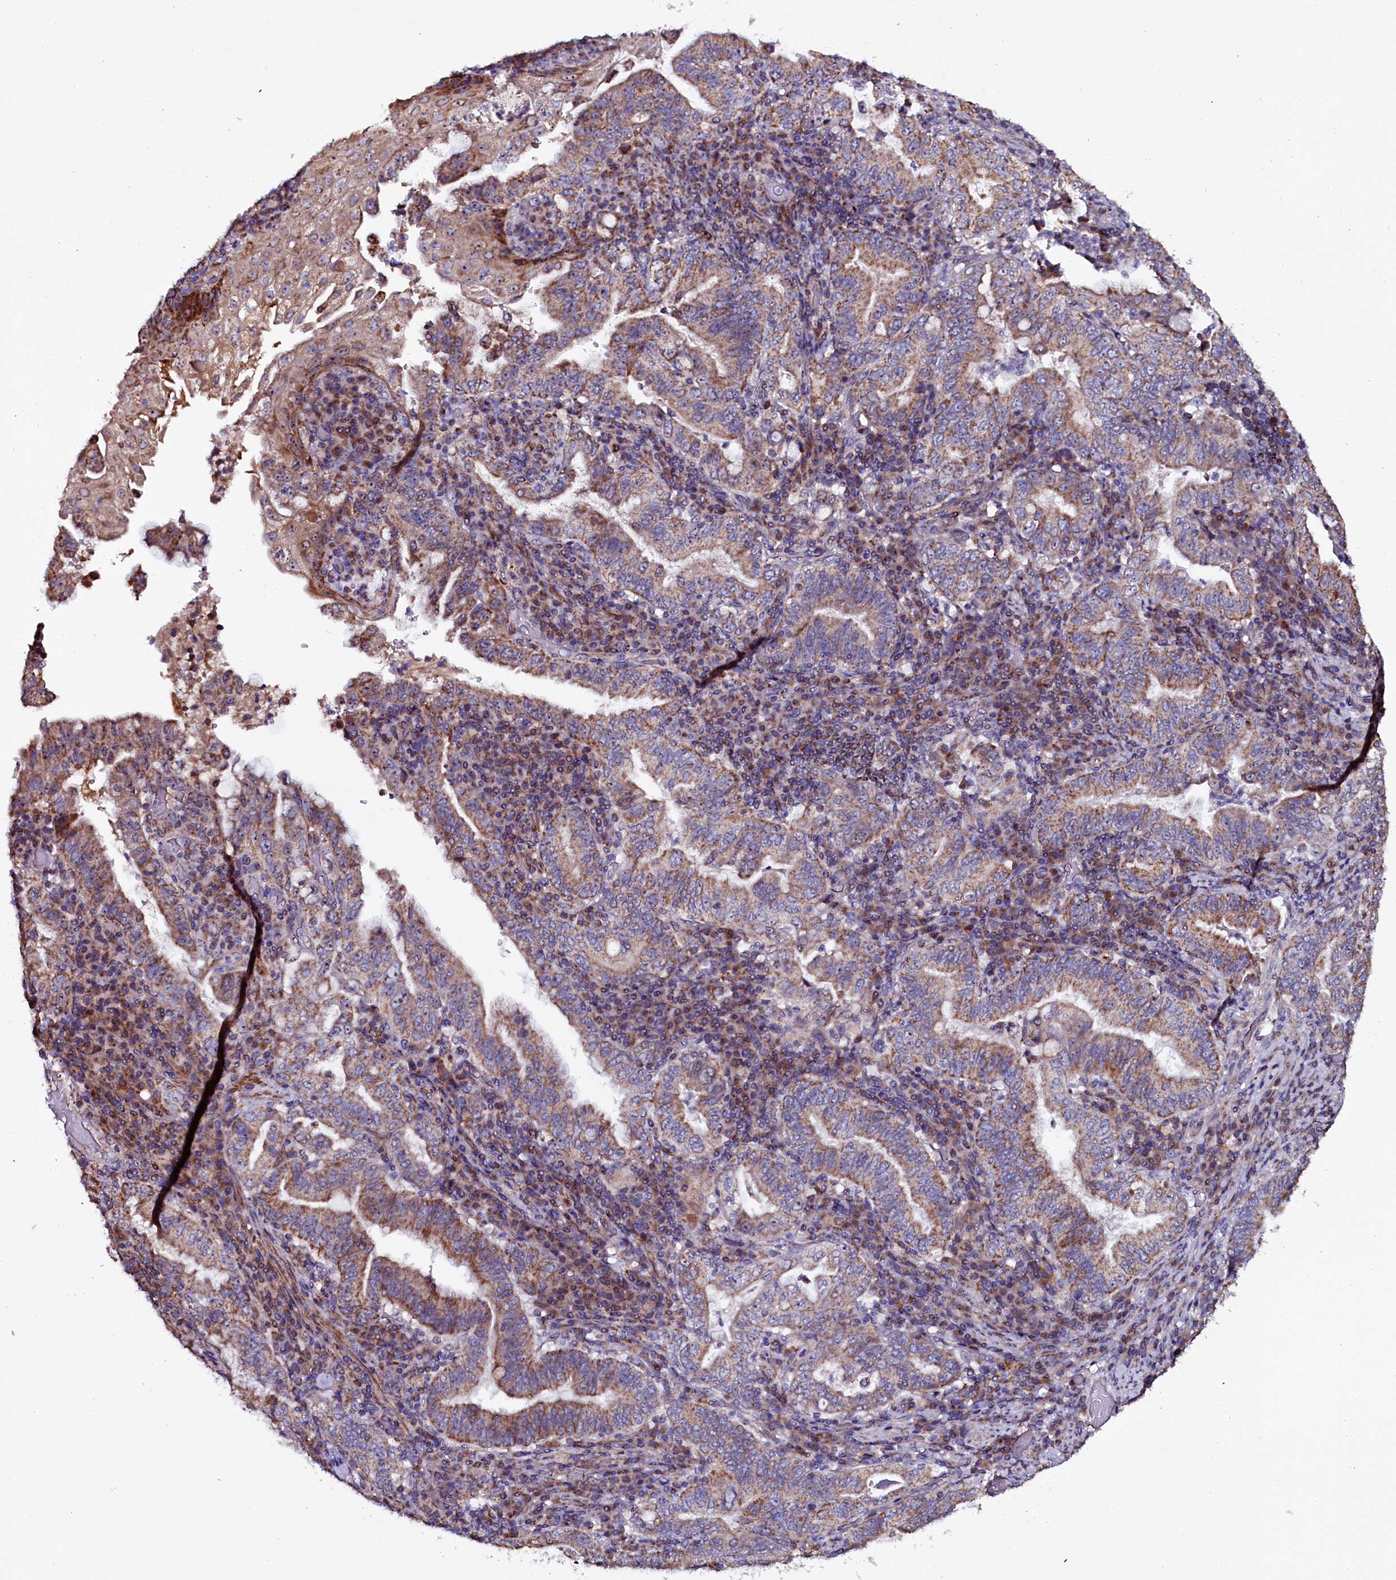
{"staining": {"intensity": "moderate", "quantity": "25%-75%", "location": "cytoplasmic/membranous"}, "tissue": "stomach cancer", "cell_type": "Tumor cells", "image_type": "cancer", "snomed": [{"axis": "morphology", "description": "Normal tissue, NOS"}, {"axis": "morphology", "description": "Adenocarcinoma, NOS"}, {"axis": "topography", "description": "Esophagus"}, {"axis": "topography", "description": "Stomach, upper"}, {"axis": "topography", "description": "Peripheral nerve tissue"}], "caption": "Stomach adenocarcinoma stained with DAB (3,3'-diaminobenzidine) immunohistochemistry demonstrates medium levels of moderate cytoplasmic/membranous staining in about 25%-75% of tumor cells.", "gene": "NAA80", "patient": {"sex": "male", "age": 62}}